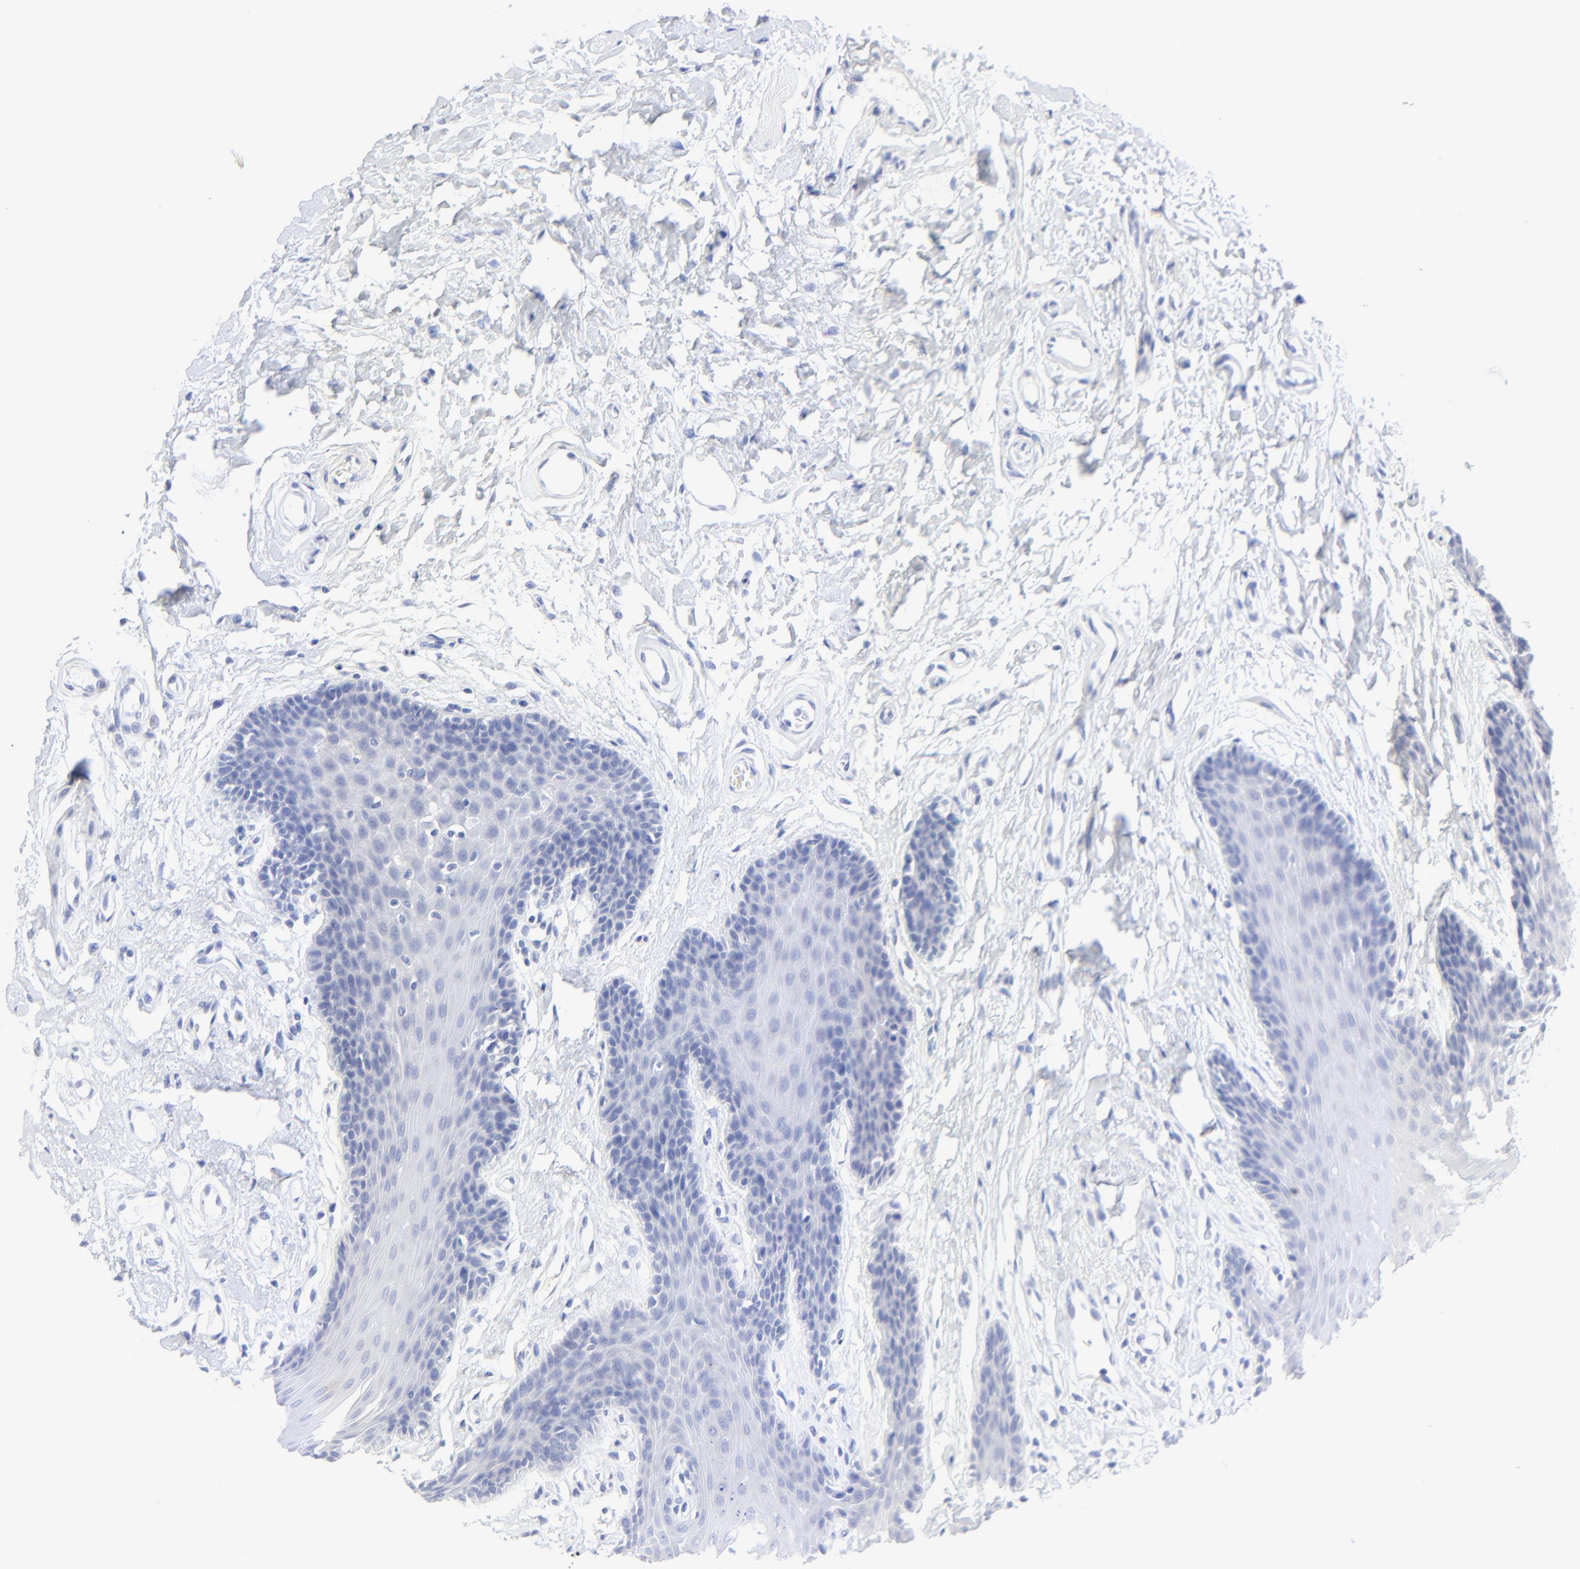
{"staining": {"intensity": "negative", "quantity": "none", "location": "none"}, "tissue": "oral mucosa", "cell_type": "Squamous epithelial cells", "image_type": "normal", "snomed": [{"axis": "morphology", "description": "Normal tissue, NOS"}, {"axis": "topography", "description": "Oral tissue"}], "caption": "This is a histopathology image of immunohistochemistry (IHC) staining of normal oral mucosa, which shows no expression in squamous epithelial cells.", "gene": "PSD3", "patient": {"sex": "male", "age": 62}}